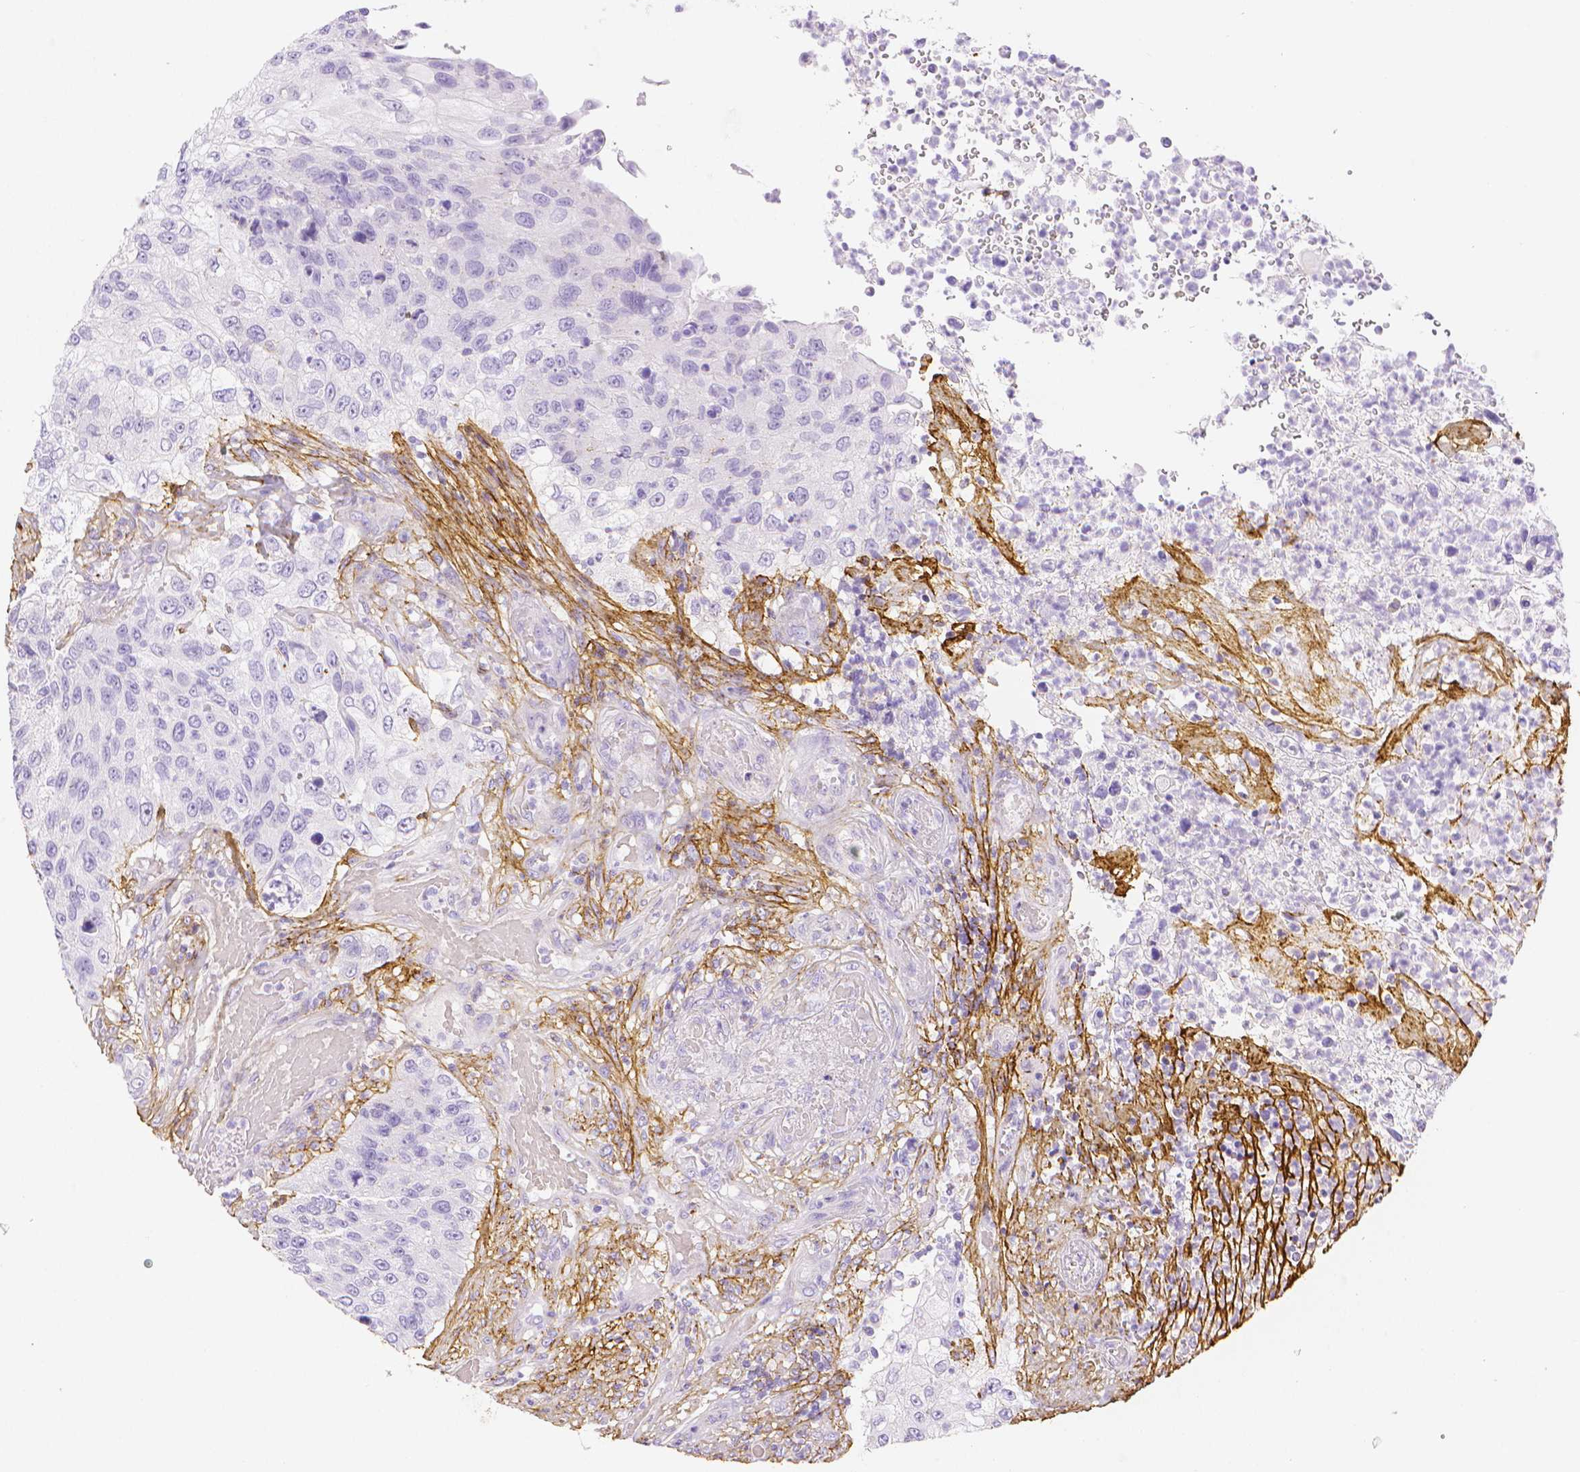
{"staining": {"intensity": "negative", "quantity": "none", "location": "none"}, "tissue": "urothelial cancer", "cell_type": "Tumor cells", "image_type": "cancer", "snomed": [{"axis": "morphology", "description": "Urothelial carcinoma, High grade"}, {"axis": "topography", "description": "Urinary bladder"}], "caption": "High power microscopy image of an immunohistochemistry micrograph of urothelial cancer, revealing no significant positivity in tumor cells.", "gene": "FBN1", "patient": {"sex": "female", "age": 60}}